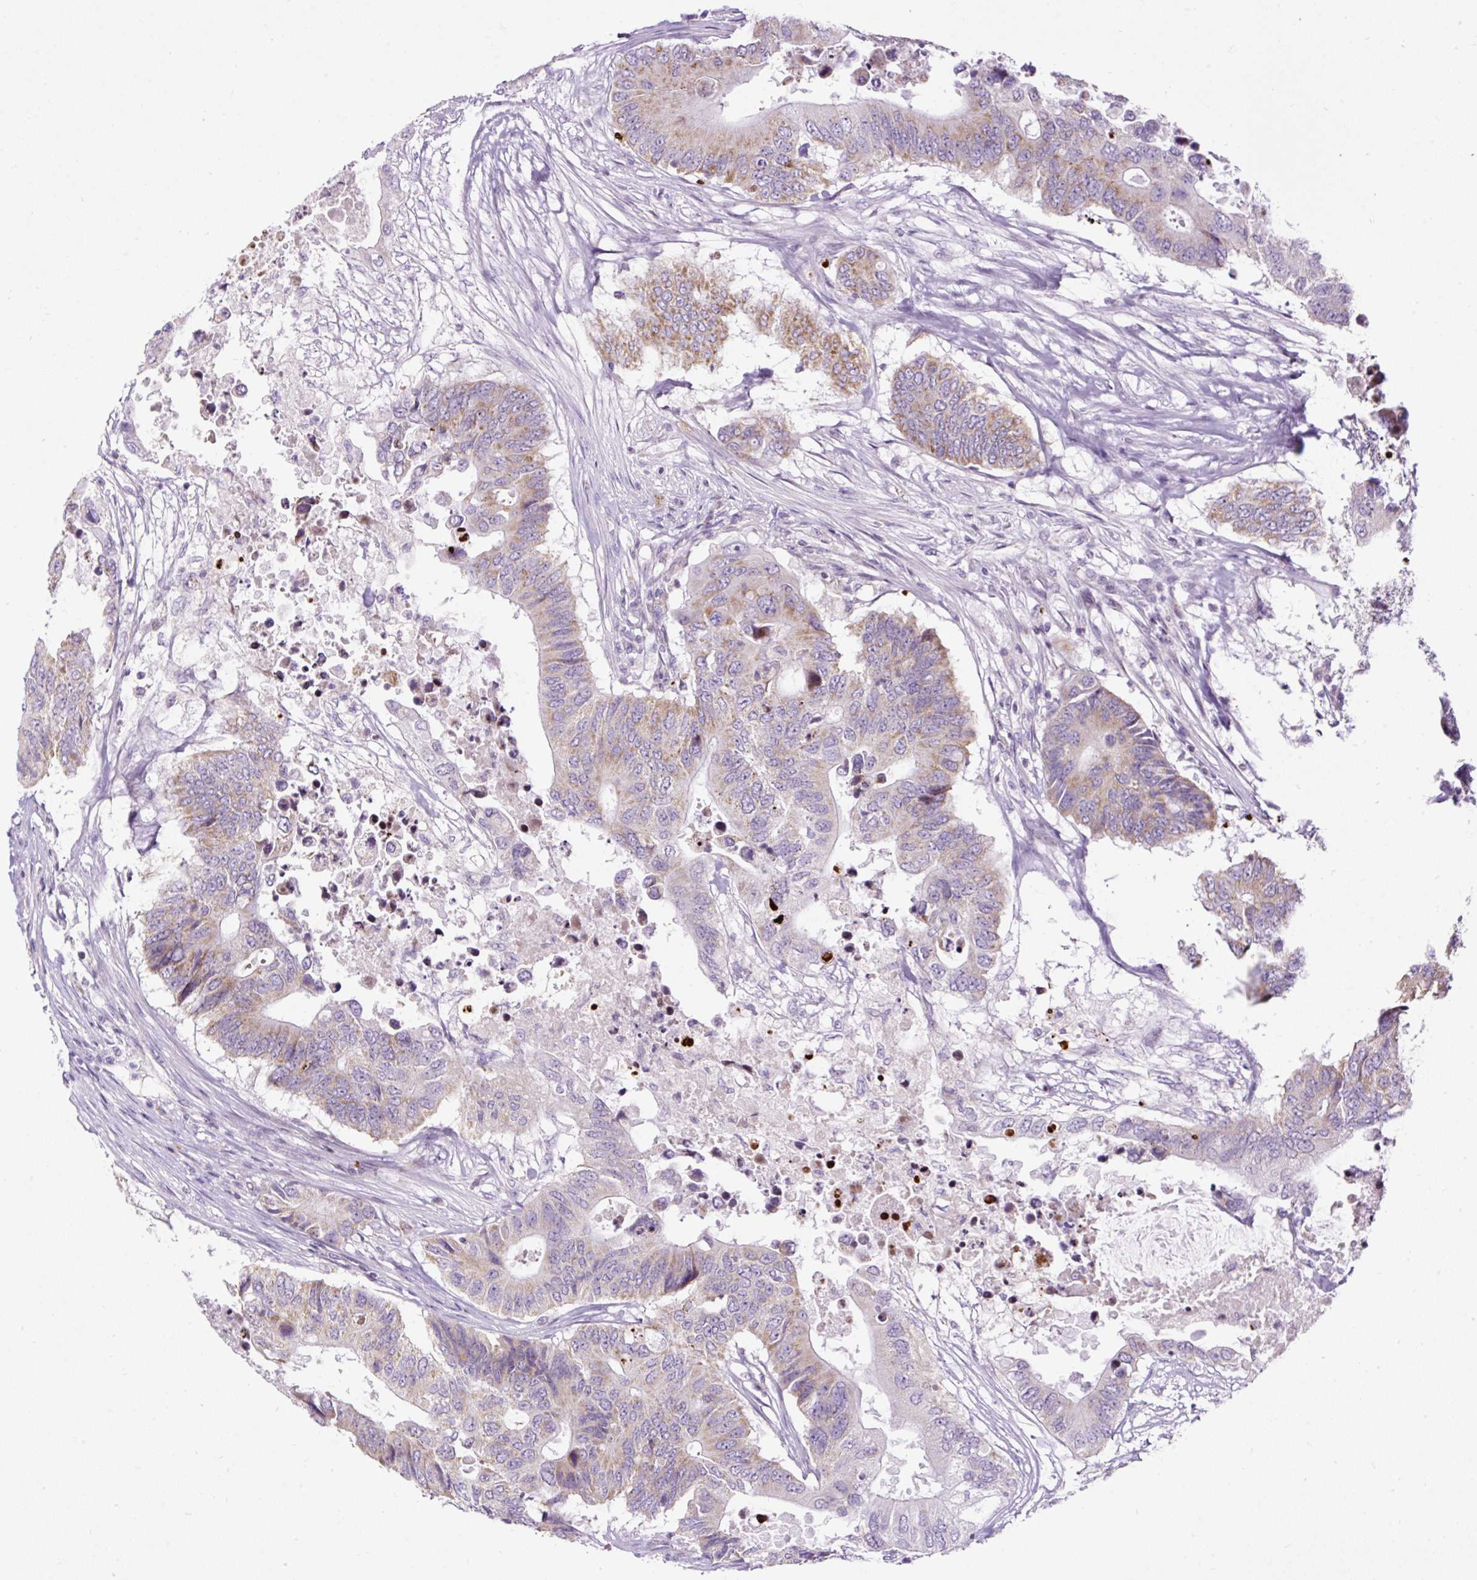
{"staining": {"intensity": "moderate", "quantity": ">75%", "location": "cytoplasmic/membranous"}, "tissue": "colorectal cancer", "cell_type": "Tumor cells", "image_type": "cancer", "snomed": [{"axis": "morphology", "description": "Adenocarcinoma, NOS"}, {"axis": "topography", "description": "Colon"}], "caption": "Protein expression analysis of human colorectal adenocarcinoma reveals moderate cytoplasmic/membranous expression in about >75% of tumor cells. Nuclei are stained in blue.", "gene": "FMC1", "patient": {"sex": "male", "age": 71}}